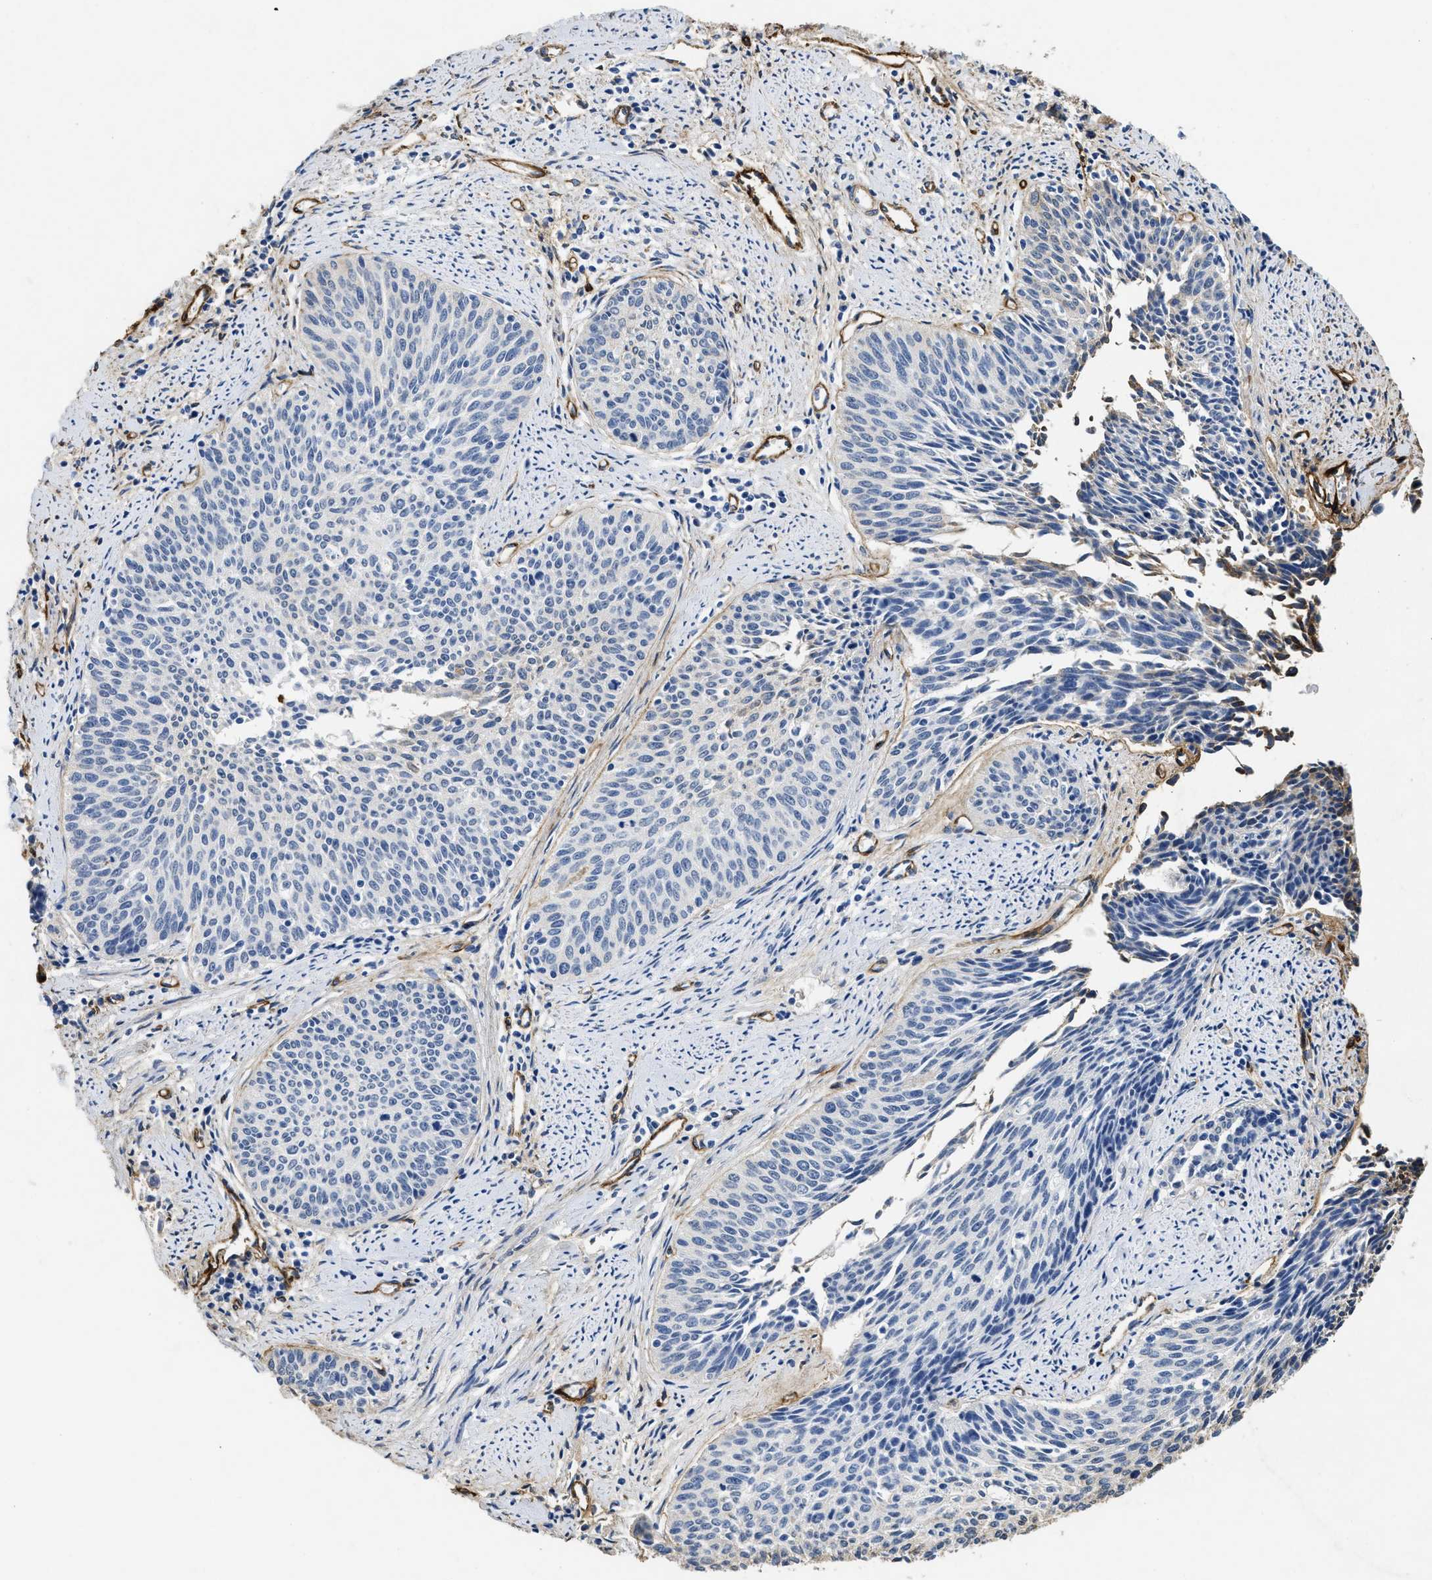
{"staining": {"intensity": "negative", "quantity": "none", "location": "none"}, "tissue": "cervical cancer", "cell_type": "Tumor cells", "image_type": "cancer", "snomed": [{"axis": "morphology", "description": "Squamous cell carcinoma, NOS"}, {"axis": "topography", "description": "Cervix"}], "caption": "IHC of cervical squamous cell carcinoma reveals no expression in tumor cells. The staining was performed using DAB to visualize the protein expression in brown, while the nuclei were stained in blue with hematoxylin (Magnification: 20x).", "gene": "LAMA3", "patient": {"sex": "female", "age": 55}}